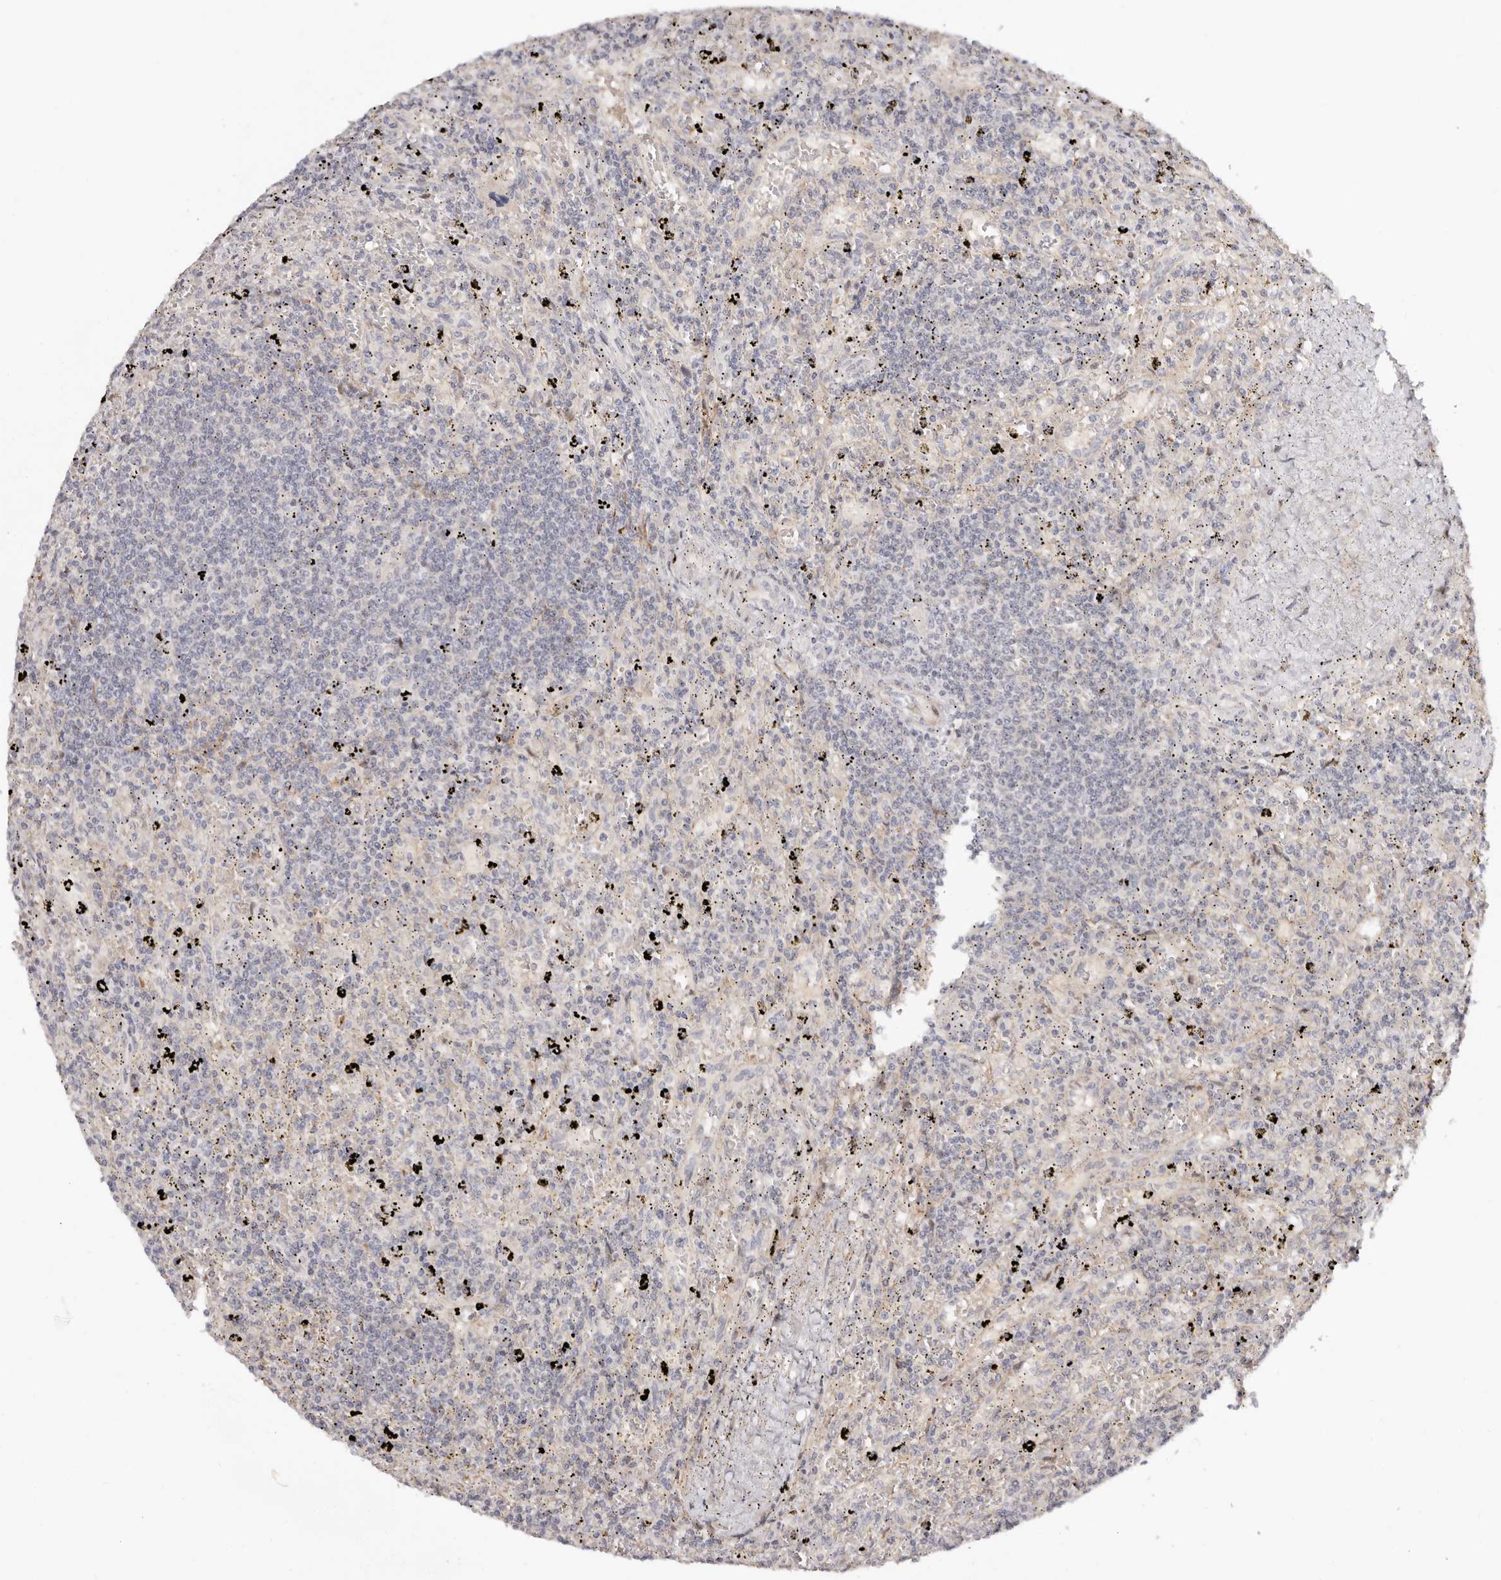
{"staining": {"intensity": "negative", "quantity": "none", "location": "none"}, "tissue": "lymphoma", "cell_type": "Tumor cells", "image_type": "cancer", "snomed": [{"axis": "morphology", "description": "Malignant lymphoma, non-Hodgkin's type, Low grade"}, {"axis": "topography", "description": "Spleen"}], "caption": "Low-grade malignant lymphoma, non-Hodgkin's type was stained to show a protein in brown. There is no significant staining in tumor cells.", "gene": "ODF2L", "patient": {"sex": "male", "age": 76}}